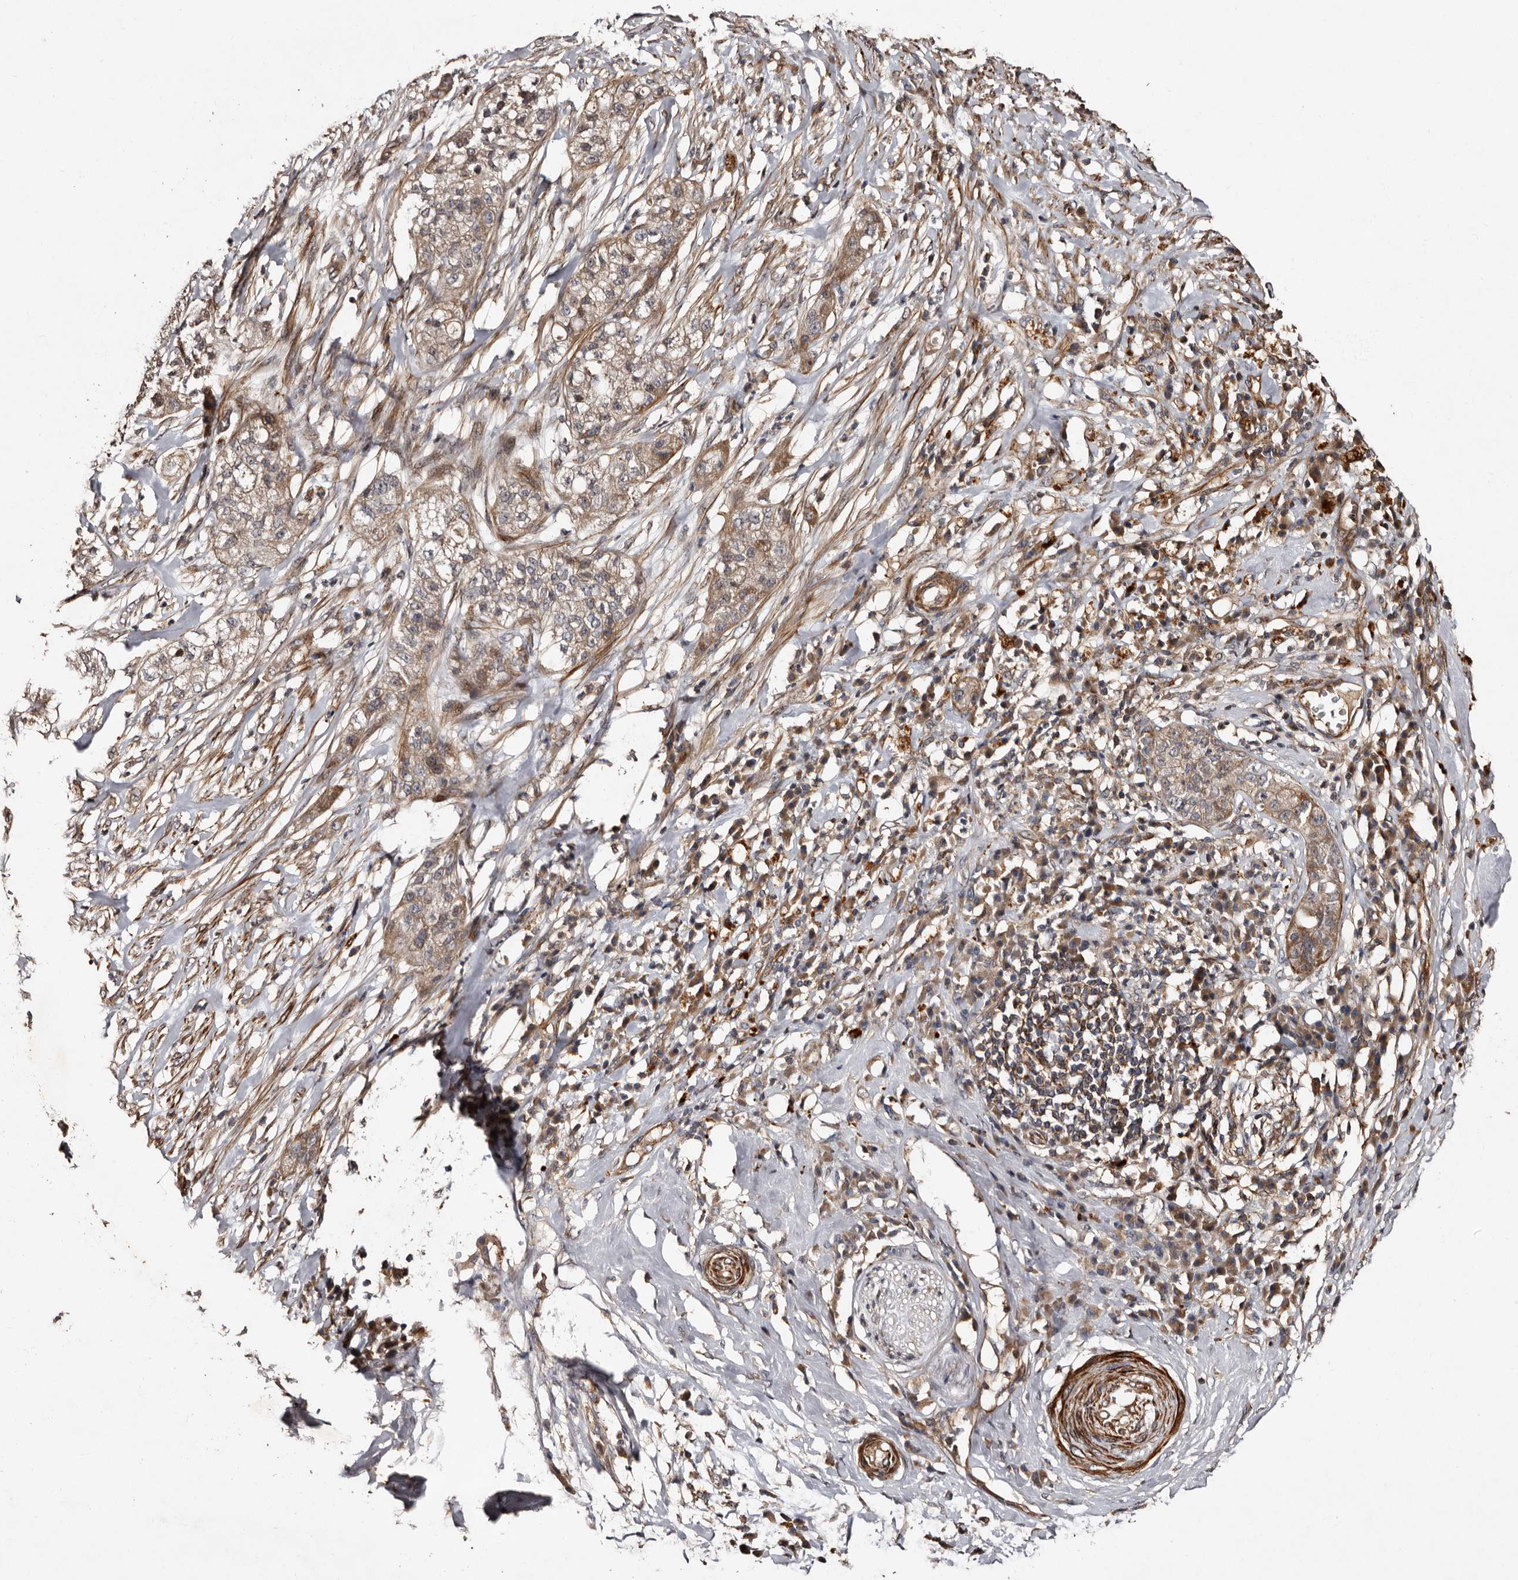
{"staining": {"intensity": "weak", "quantity": "25%-75%", "location": "cytoplasmic/membranous"}, "tissue": "pancreatic cancer", "cell_type": "Tumor cells", "image_type": "cancer", "snomed": [{"axis": "morphology", "description": "Adenocarcinoma, NOS"}, {"axis": "topography", "description": "Pancreas"}], "caption": "Immunohistochemical staining of human pancreatic cancer (adenocarcinoma) shows weak cytoplasmic/membranous protein expression in about 25%-75% of tumor cells. (DAB (3,3'-diaminobenzidine) = brown stain, brightfield microscopy at high magnification).", "gene": "PRKD3", "patient": {"sex": "female", "age": 78}}